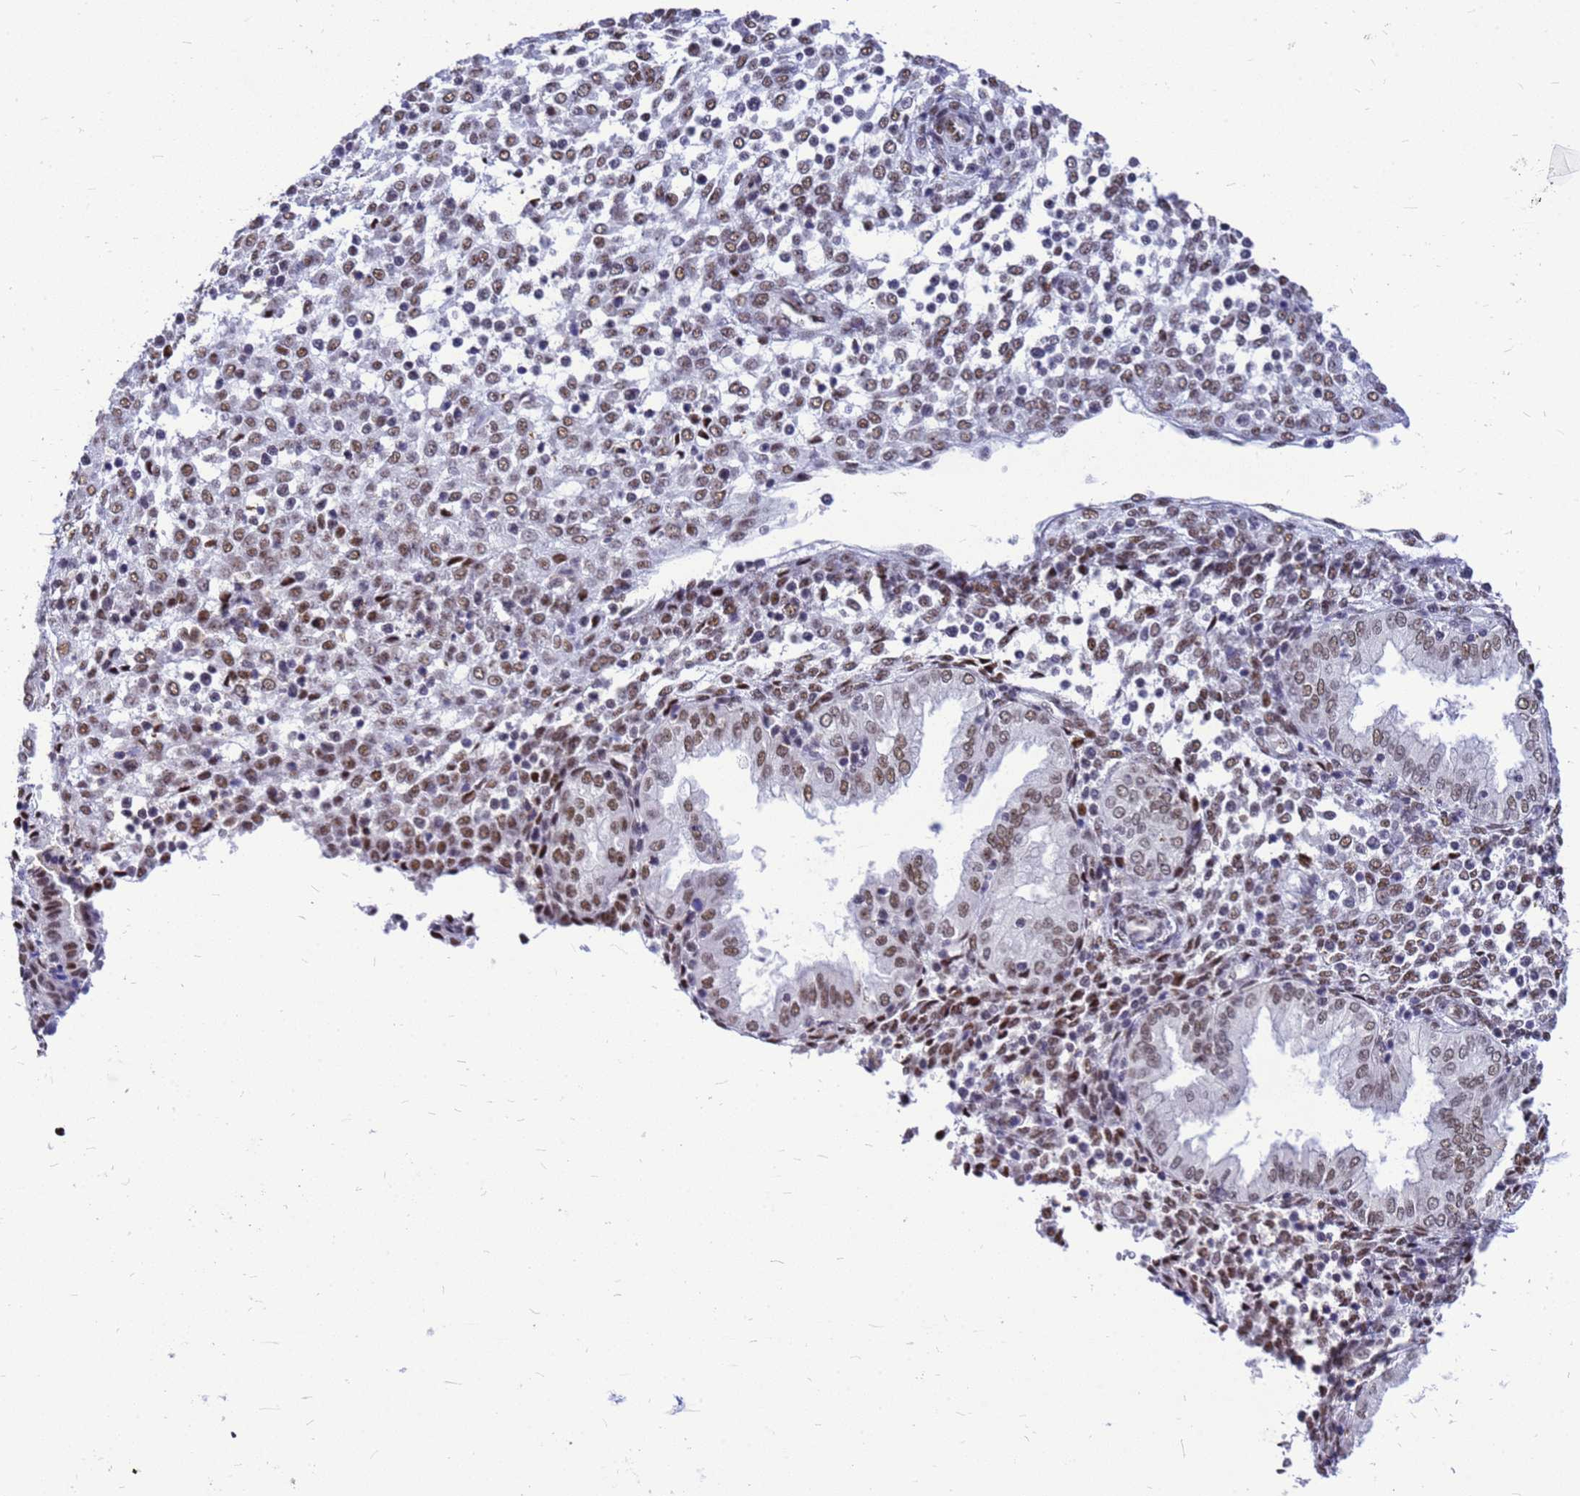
{"staining": {"intensity": "moderate", "quantity": "25%-75%", "location": "nuclear"}, "tissue": "endometrium", "cell_type": "Cells in endometrial stroma", "image_type": "normal", "snomed": [{"axis": "morphology", "description": "Normal tissue, NOS"}, {"axis": "topography", "description": "Endometrium"}], "caption": "This image displays IHC staining of normal endometrium, with medium moderate nuclear staining in approximately 25%-75% of cells in endometrial stroma.", "gene": "SART3", "patient": {"sex": "female", "age": 53}}